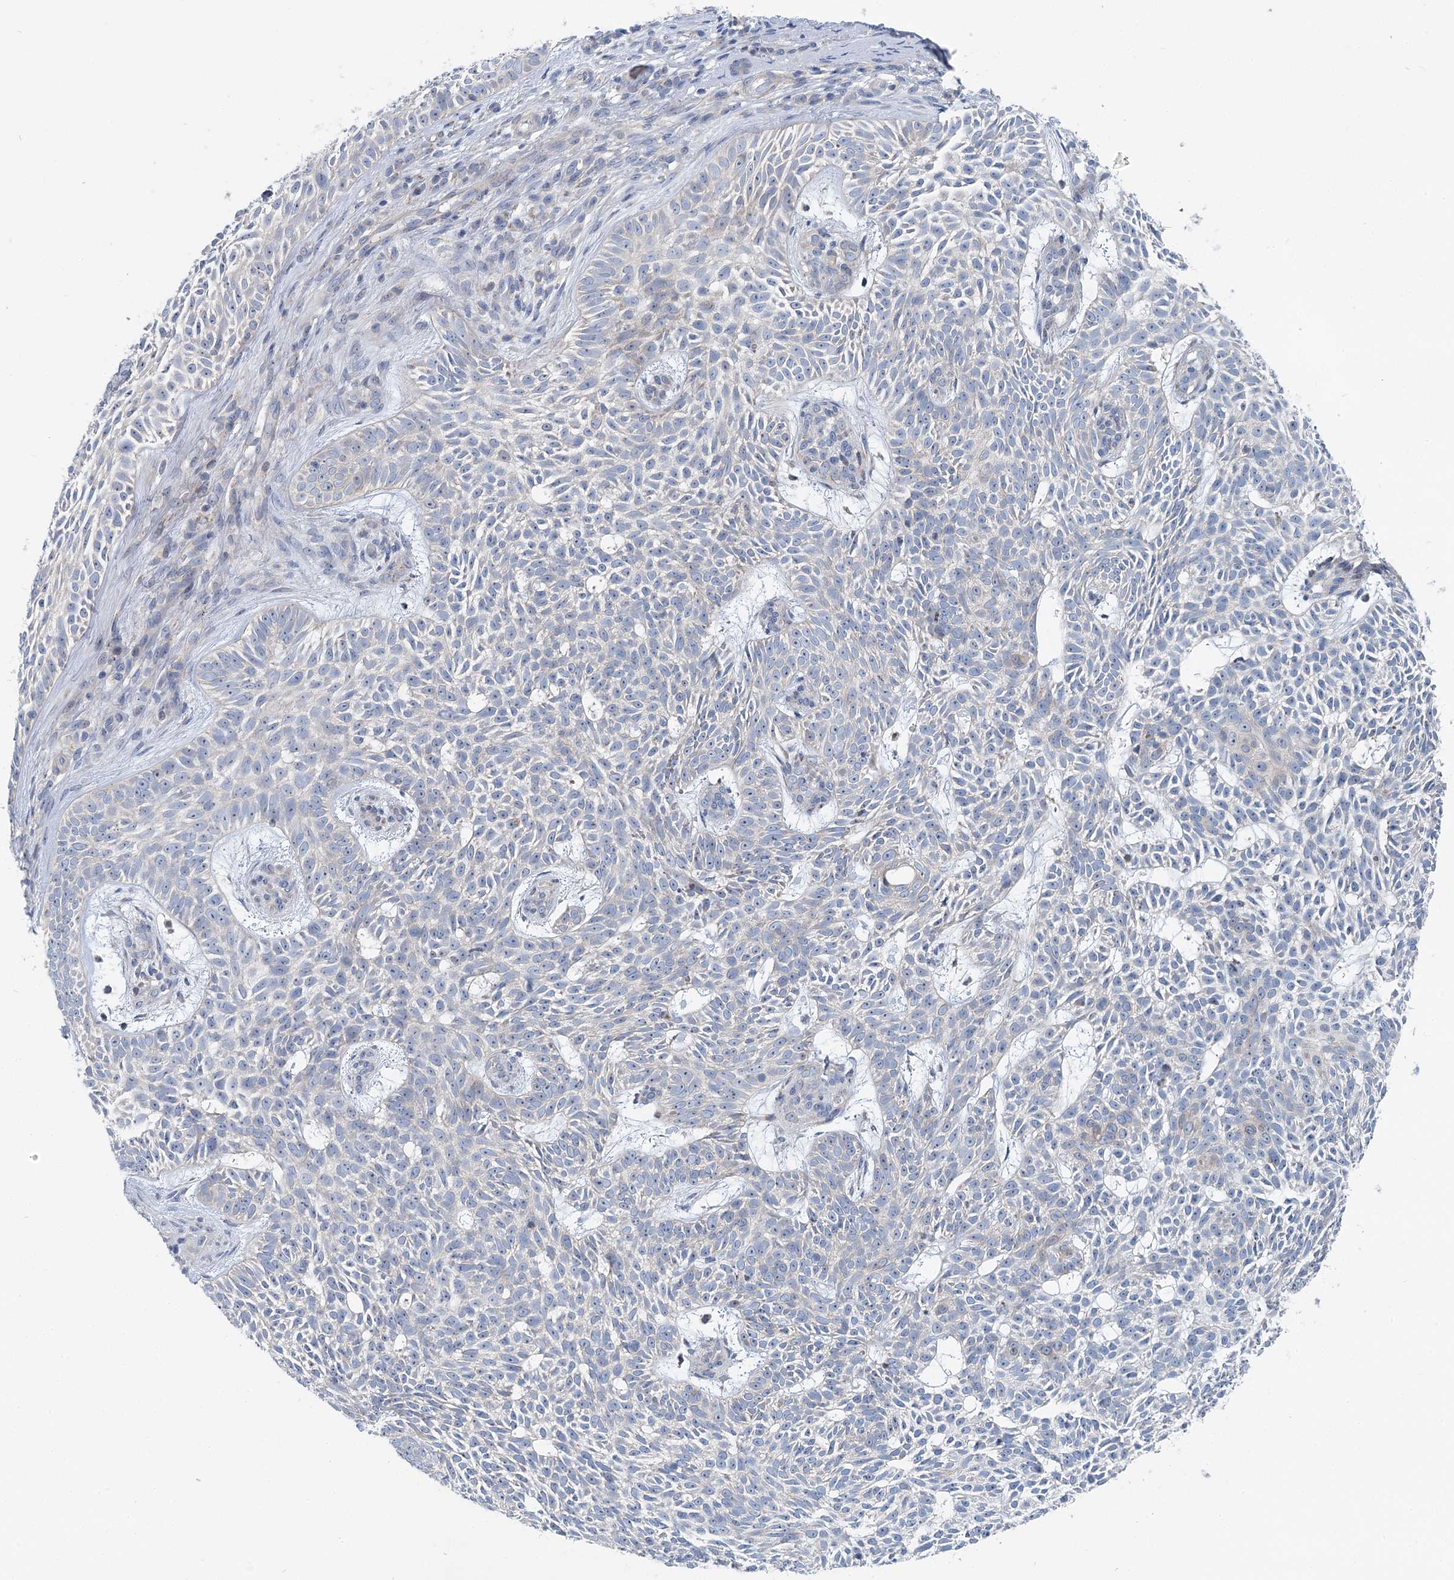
{"staining": {"intensity": "negative", "quantity": "none", "location": "none"}, "tissue": "skin cancer", "cell_type": "Tumor cells", "image_type": "cancer", "snomed": [{"axis": "morphology", "description": "Basal cell carcinoma"}, {"axis": "topography", "description": "Skin"}], "caption": "Immunohistochemistry of skin cancer (basal cell carcinoma) demonstrates no staining in tumor cells.", "gene": "MARK2", "patient": {"sex": "male", "age": 75}}